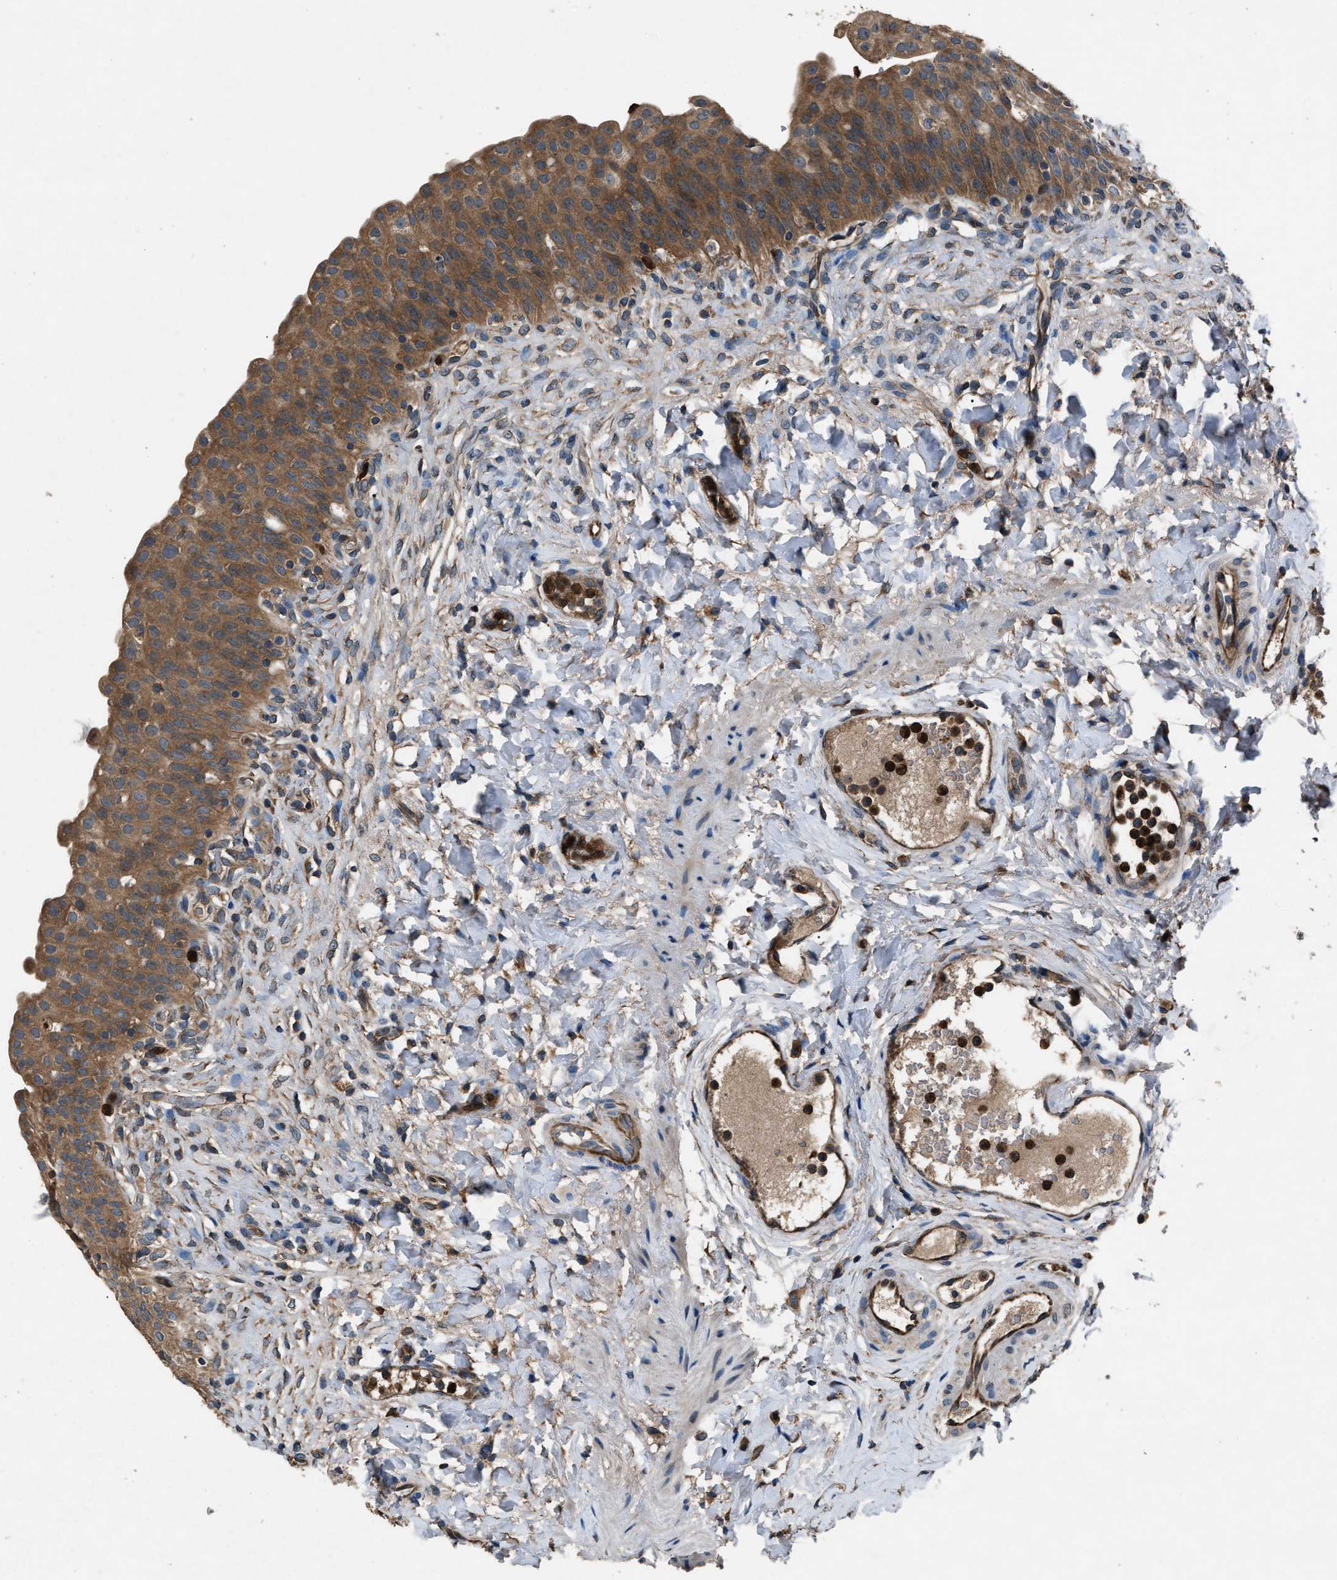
{"staining": {"intensity": "moderate", "quantity": ">75%", "location": "cytoplasmic/membranous"}, "tissue": "urinary bladder", "cell_type": "Urothelial cells", "image_type": "normal", "snomed": [{"axis": "morphology", "description": "Urothelial carcinoma, High grade"}, {"axis": "topography", "description": "Urinary bladder"}], "caption": "Moderate cytoplasmic/membranous protein expression is present in about >75% of urothelial cells in urinary bladder.", "gene": "PPID", "patient": {"sex": "male", "age": 46}}